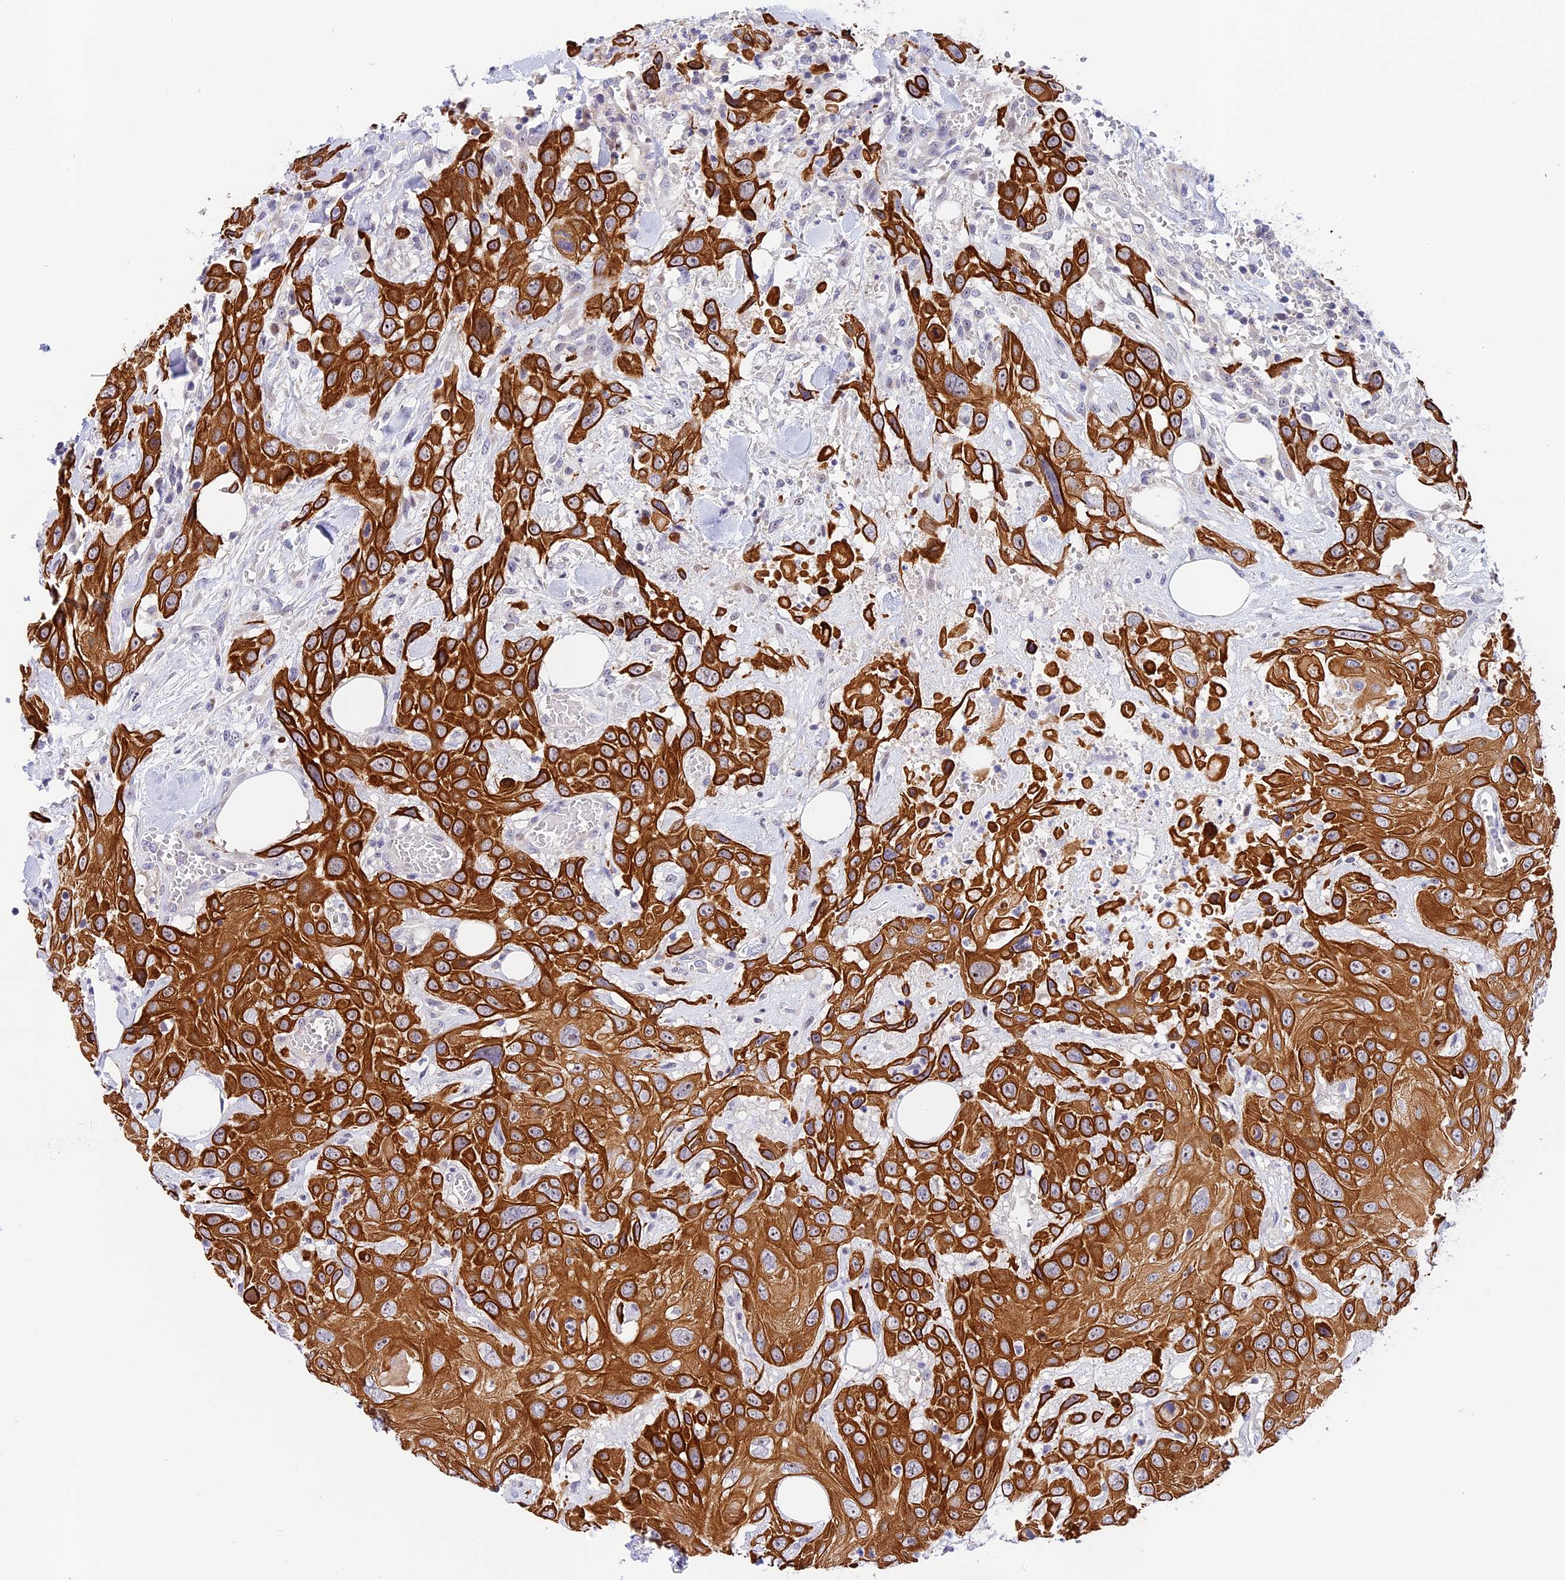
{"staining": {"intensity": "strong", "quantity": ">75%", "location": "cytoplasmic/membranous"}, "tissue": "head and neck cancer", "cell_type": "Tumor cells", "image_type": "cancer", "snomed": [{"axis": "morphology", "description": "Squamous cell carcinoma, NOS"}, {"axis": "topography", "description": "Head-Neck"}], "caption": "Immunohistochemistry (IHC) (DAB) staining of human squamous cell carcinoma (head and neck) displays strong cytoplasmic/membranous protein staining in about >75% of tumor cells.", "gene": "MIDN", "patient": {"sex": "male", "age": 81}}